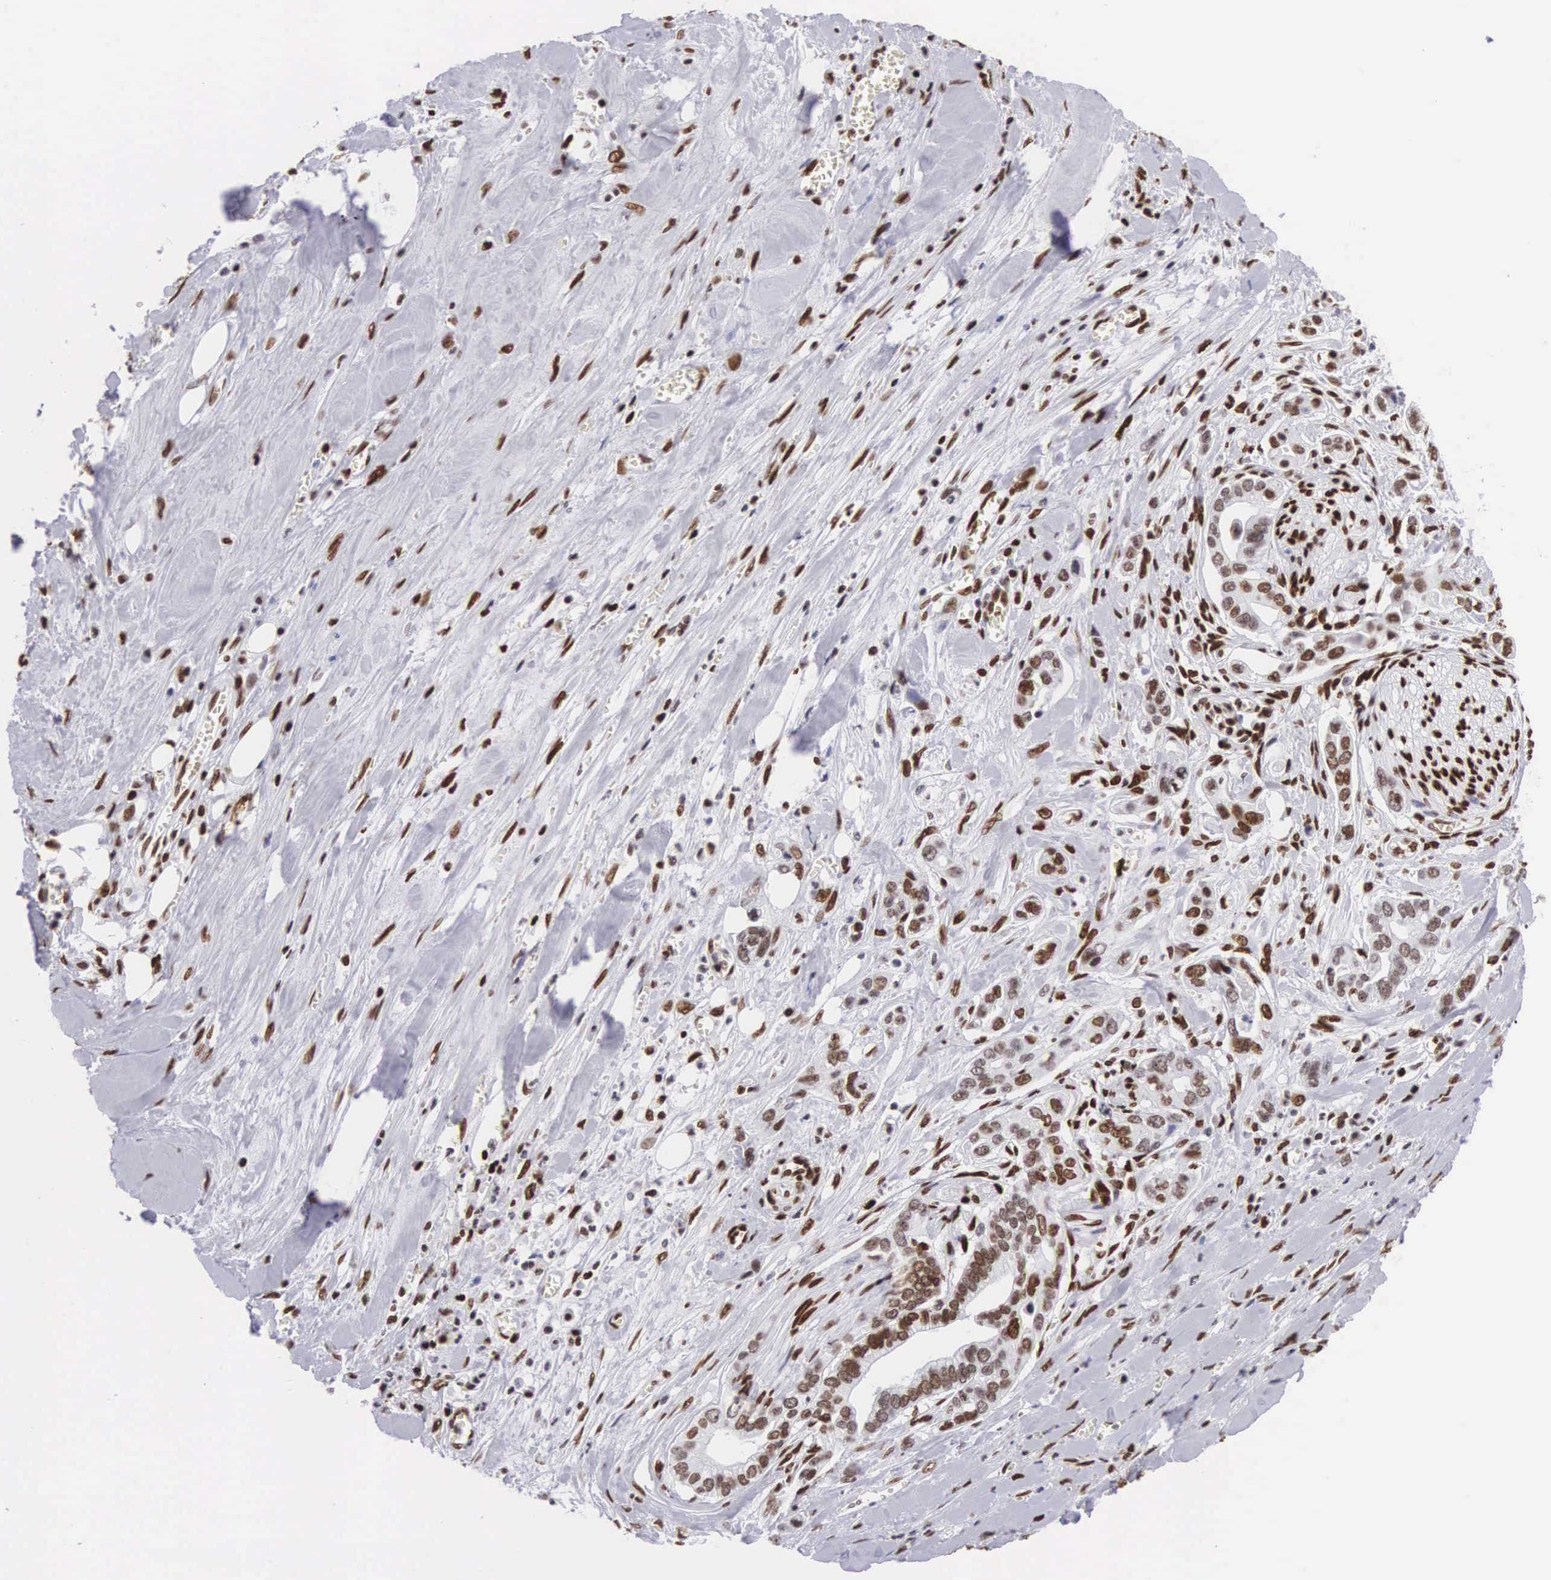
{"staining": {"intensity": "moderate", "quantity": ">75%", "location": "nuclear"}, "tissue": "pancreatic cancer", "cell_type": "Tumor cells", "image_type": "cancer", "snomed": [{"axis": "morphology", "description": "Adenocarcinoma, NOS"}, {"axis": "topography", "description": "Pancreas"}], "caption": "Protein staining by immunohistochemistry (IHC) displays moderate nuclear expression in about >75% of tumor cells in pancreatic cancer (adenocarcinoma). The protein is stained brown, and the nuclei are stained in blue (DAB (3,3'-diaminobenzidine) IHC with brightfield microscopy, high magnification).", "gene": "MECP2", "patient": {"sex": "male", "age": 69}}